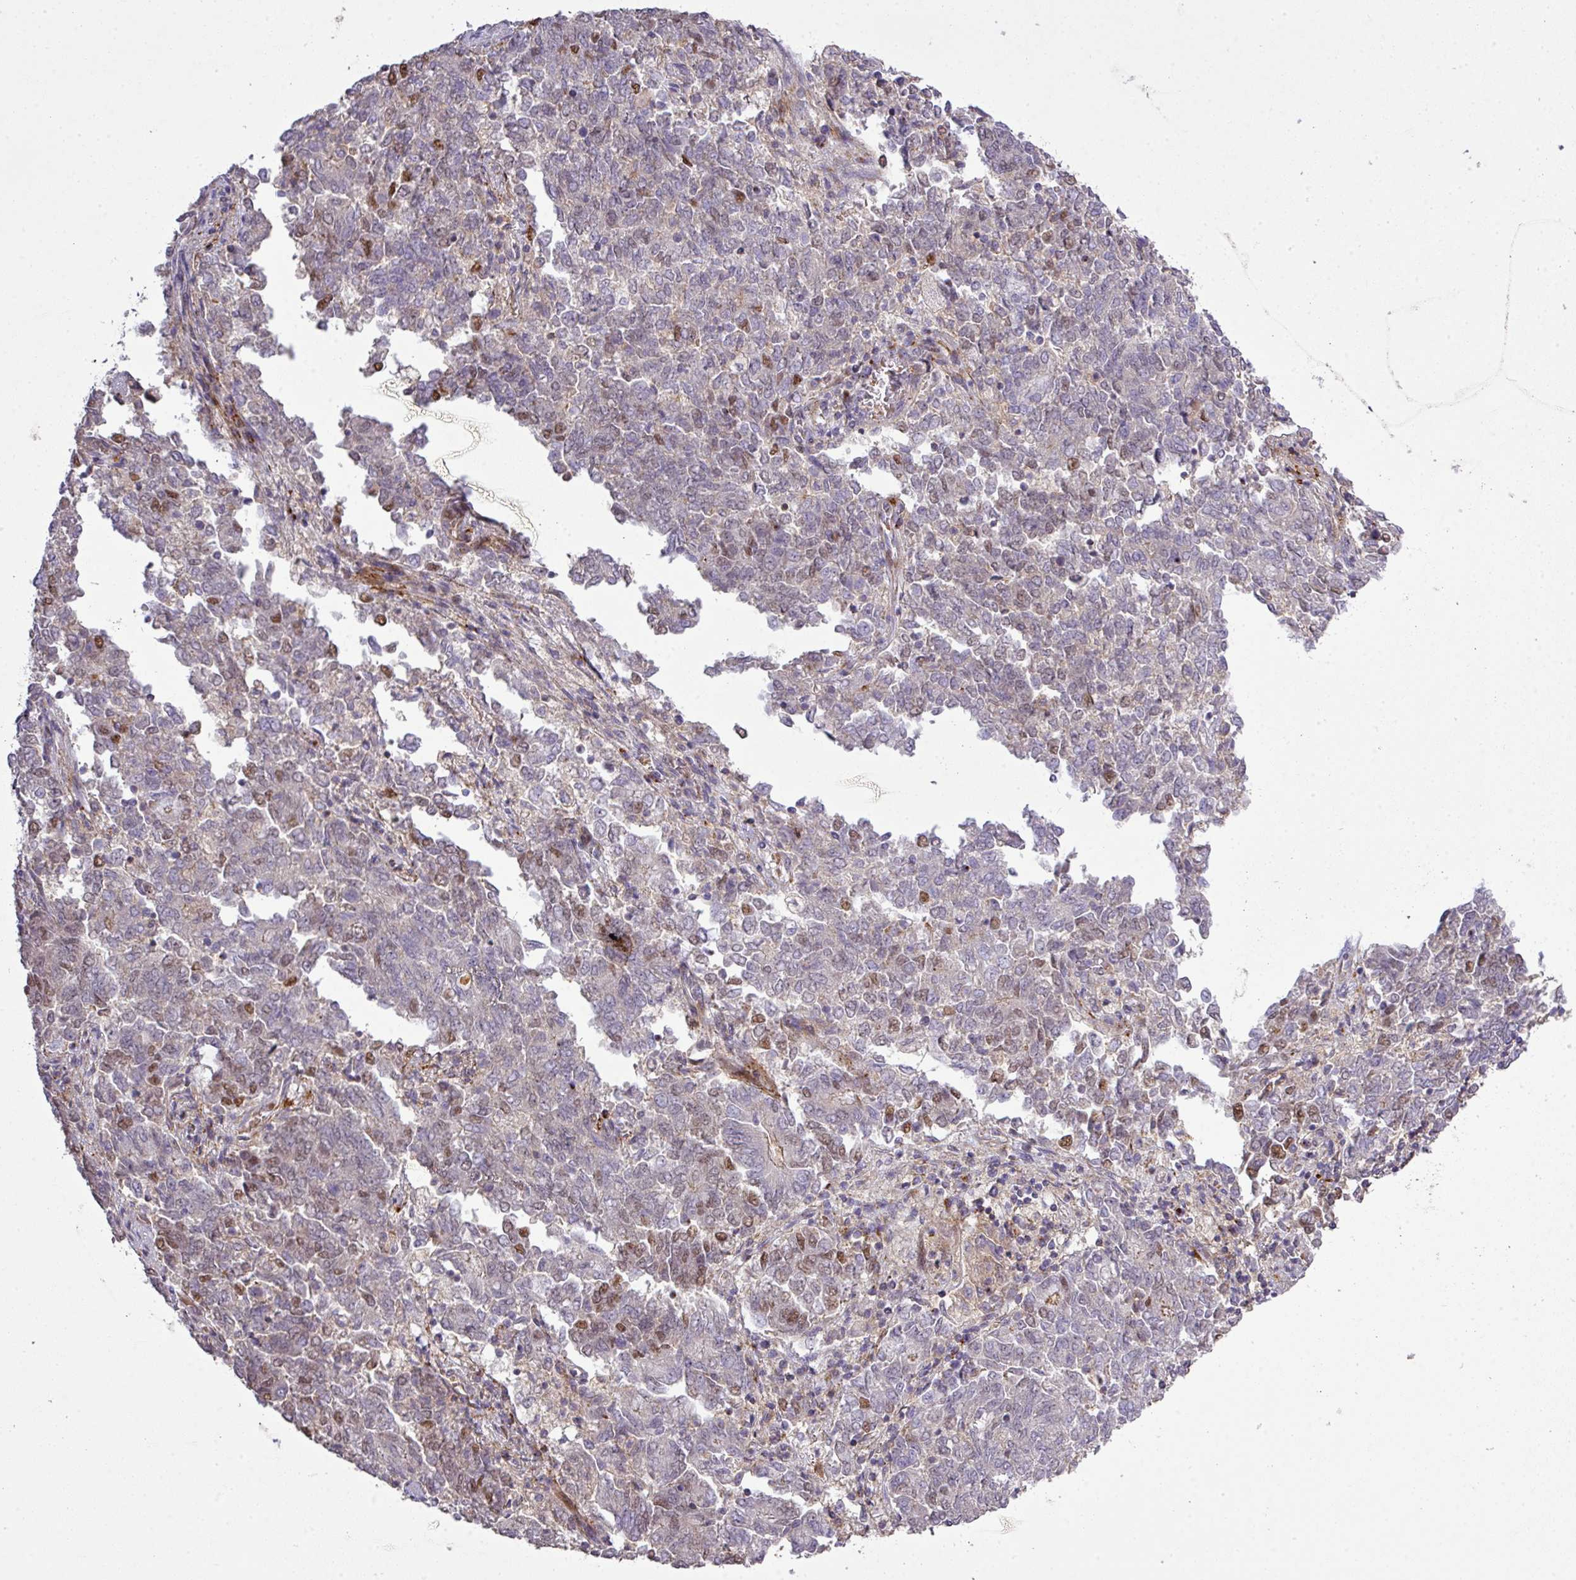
{"staining": {"intensity": "moderate", "quantity": "<25%", "location": "nuclear"}, "tissue": "endometrial cancer", "cell_type": "Tumor cells", "image_type": "cancer", "snomed": [{"axis": "morphology", "description": "Adenocarcinoma, NOS"}, {"axis": "topography", "description": "Endometrium"}], "caption": "Human endometrial cancer (adenocarcinoma) stained for a protein (brown) exhibits moderate nuclear positive positivity in approximately <25% of tumor cells.", "gene": "TPRA1", "patient": {"sex": "female", "age": 80}}